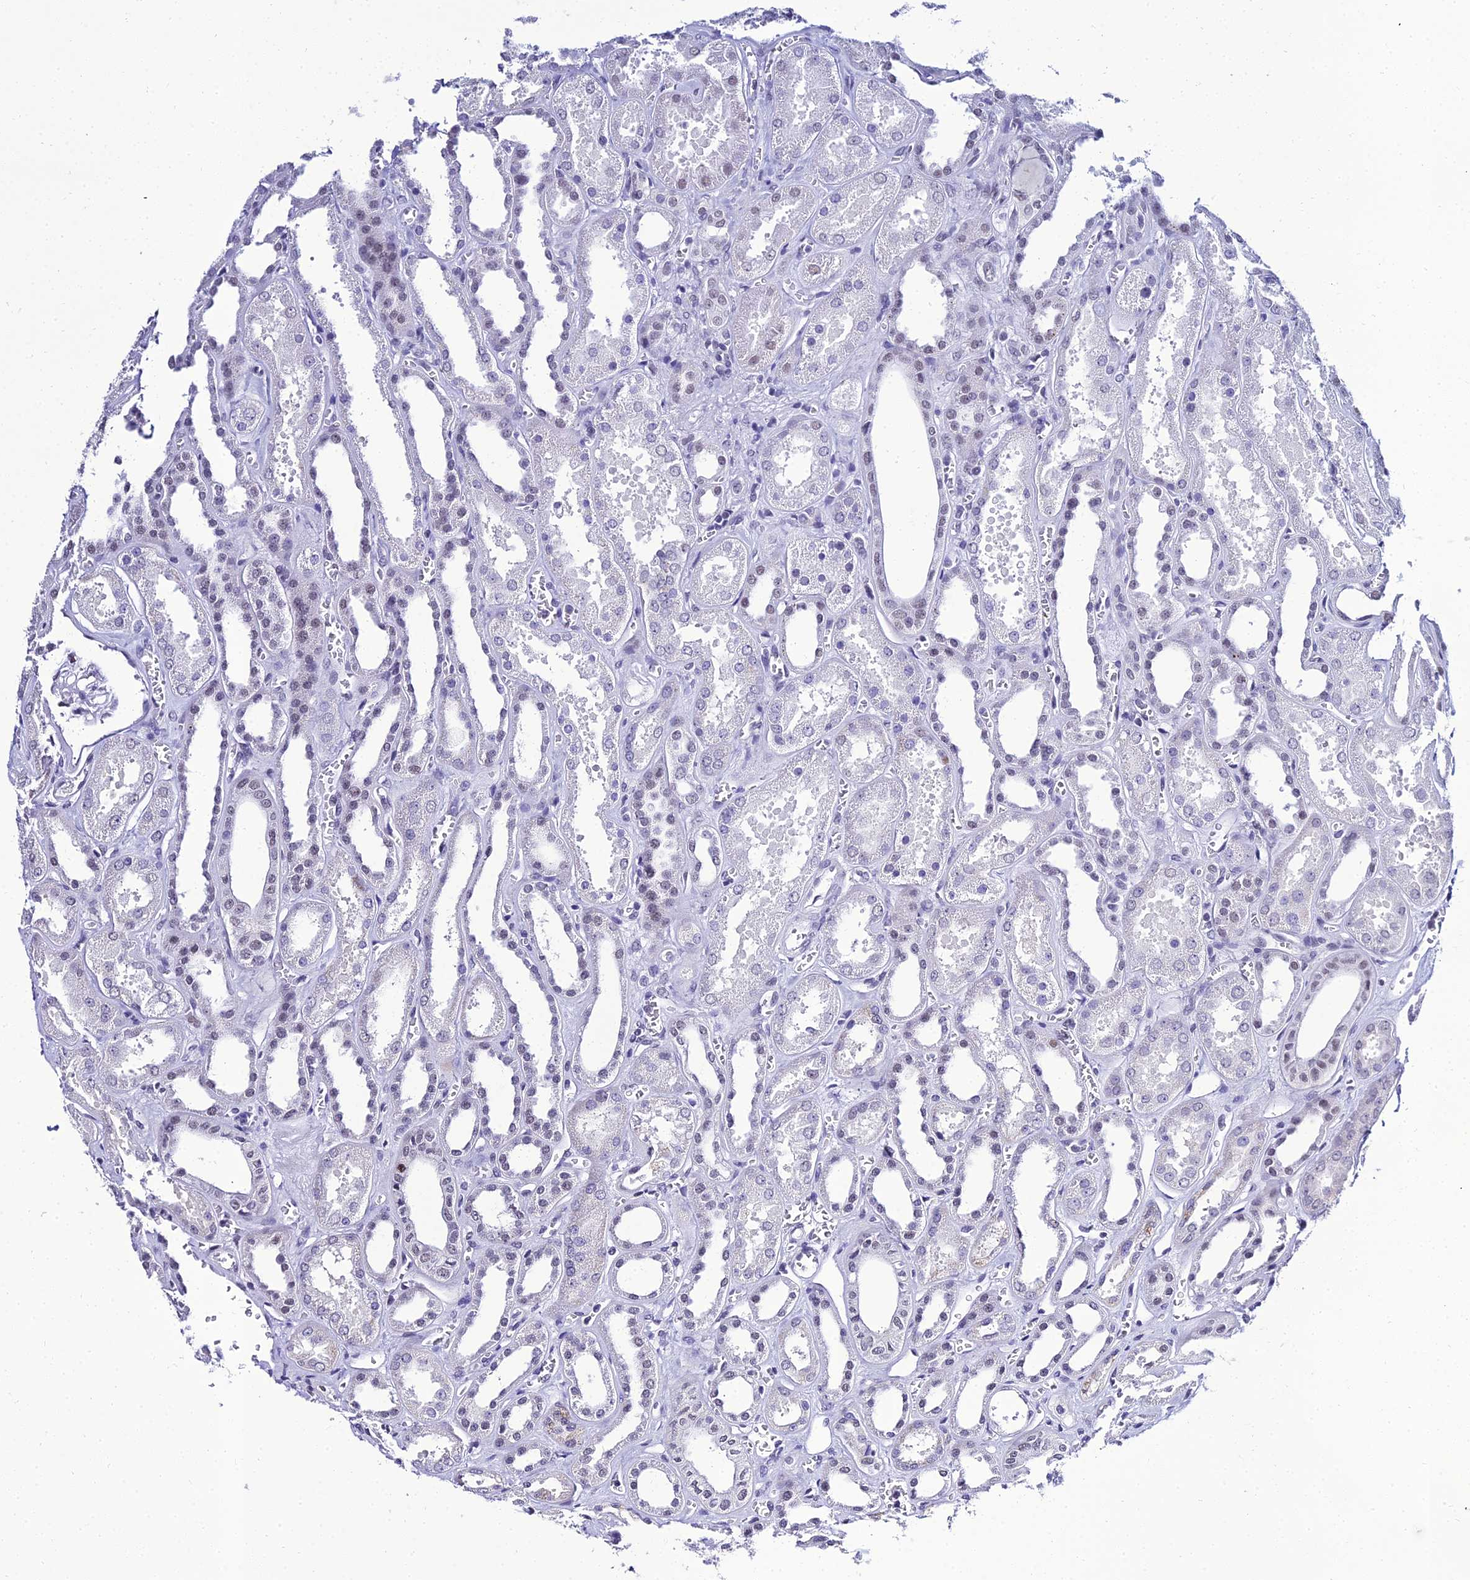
{"staining": {"intensity": "negative", "quantity": "none", "location": "none"}, "tissue": "kidney", "cell_type": "Cells in glomeruli", "image_type": "normal", "snomed": [{"axis": "morphology", "description": "Normal tissue, NOS"}, {"axis": "morphology", "description": "Adenocarcinoma, NOS"}, {"axis": "topography", "description": "Kidney"}], "caption": "DAB immunohistochemical staining of normal human kidney shows no significant expression in cells in glomeruli.", "gene": "PPP4R2", "patient": {"sex": "female", "age": 68}}